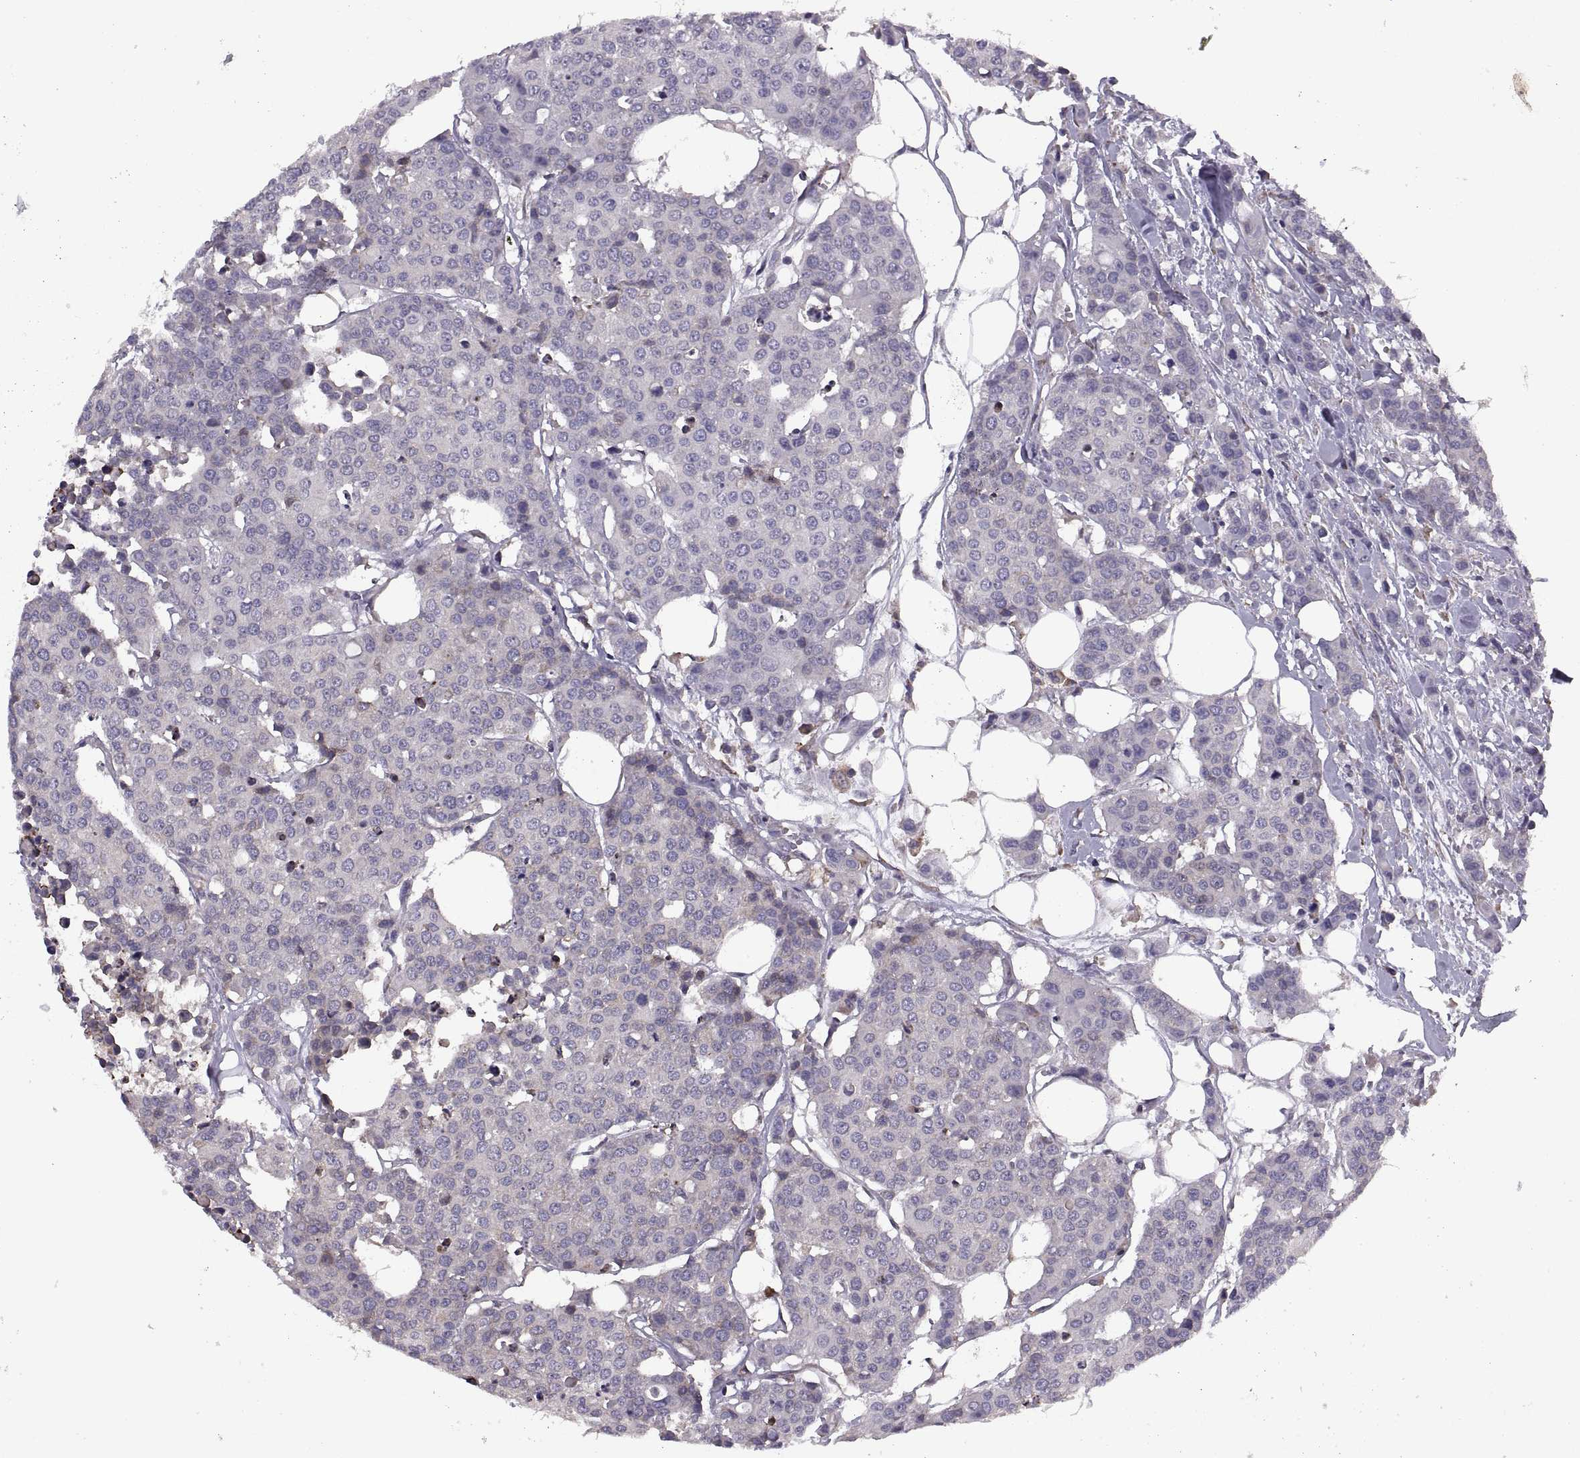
{"staining": {"intensity": "negative", "quantity": "none", "location": "none"}, "tissue": "carcinoid", "cell_type": "Tumor cells", "image_type": "cancer", "snomed": [{"axis": "morphology", "description": "Carcinoid, malignant, NOS"}, {"axis": "topography", "description": "Colon"}], "caption": "Immunohistochemistry (IHC) of human carcinoid (malignant) reveals no expression in tumor cells. (DAB immunohistochemistry visualized using brightfield microscopy, high magnification).", "gene": "LETM2", "patient": {"sex": "male", "age": 81}}